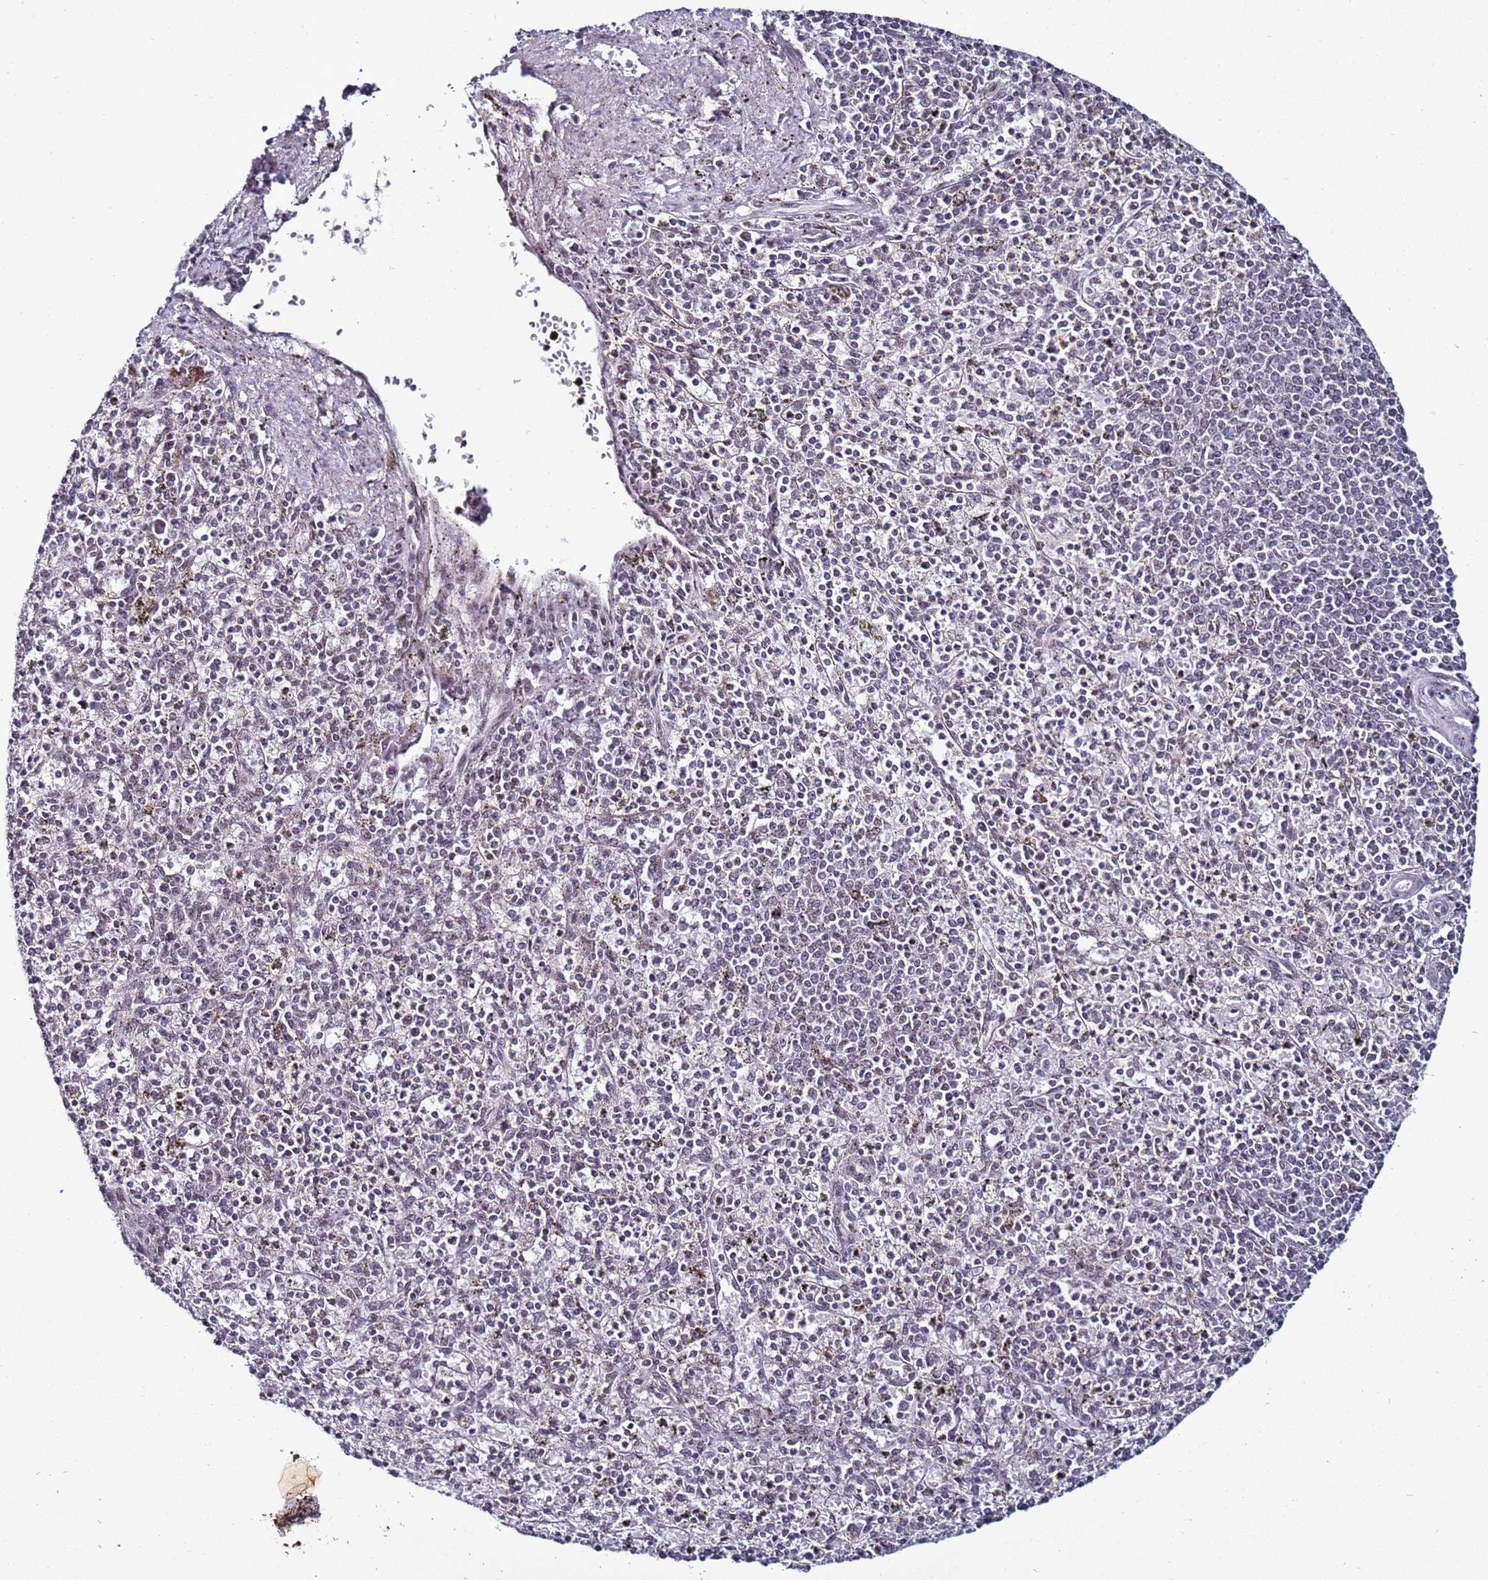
{"staining": {"intensity": "negative", "quantity": "none", "location": "none"}, "tissue": "spleen", "cell_type": "Cells in red pulp", "image_type": "normal", "snomed": [{"axis": "morphology", "description": "Normal tissue, NOS"}, {"axis": "topography", "description": "Spleen"}], "caption": "This is a image of immunohistochemistry staining of benign spleen, which shows no staining in cells in red pulp.", "gene": "PSMA7", "patient": {"sex": "male", "age": 72}}